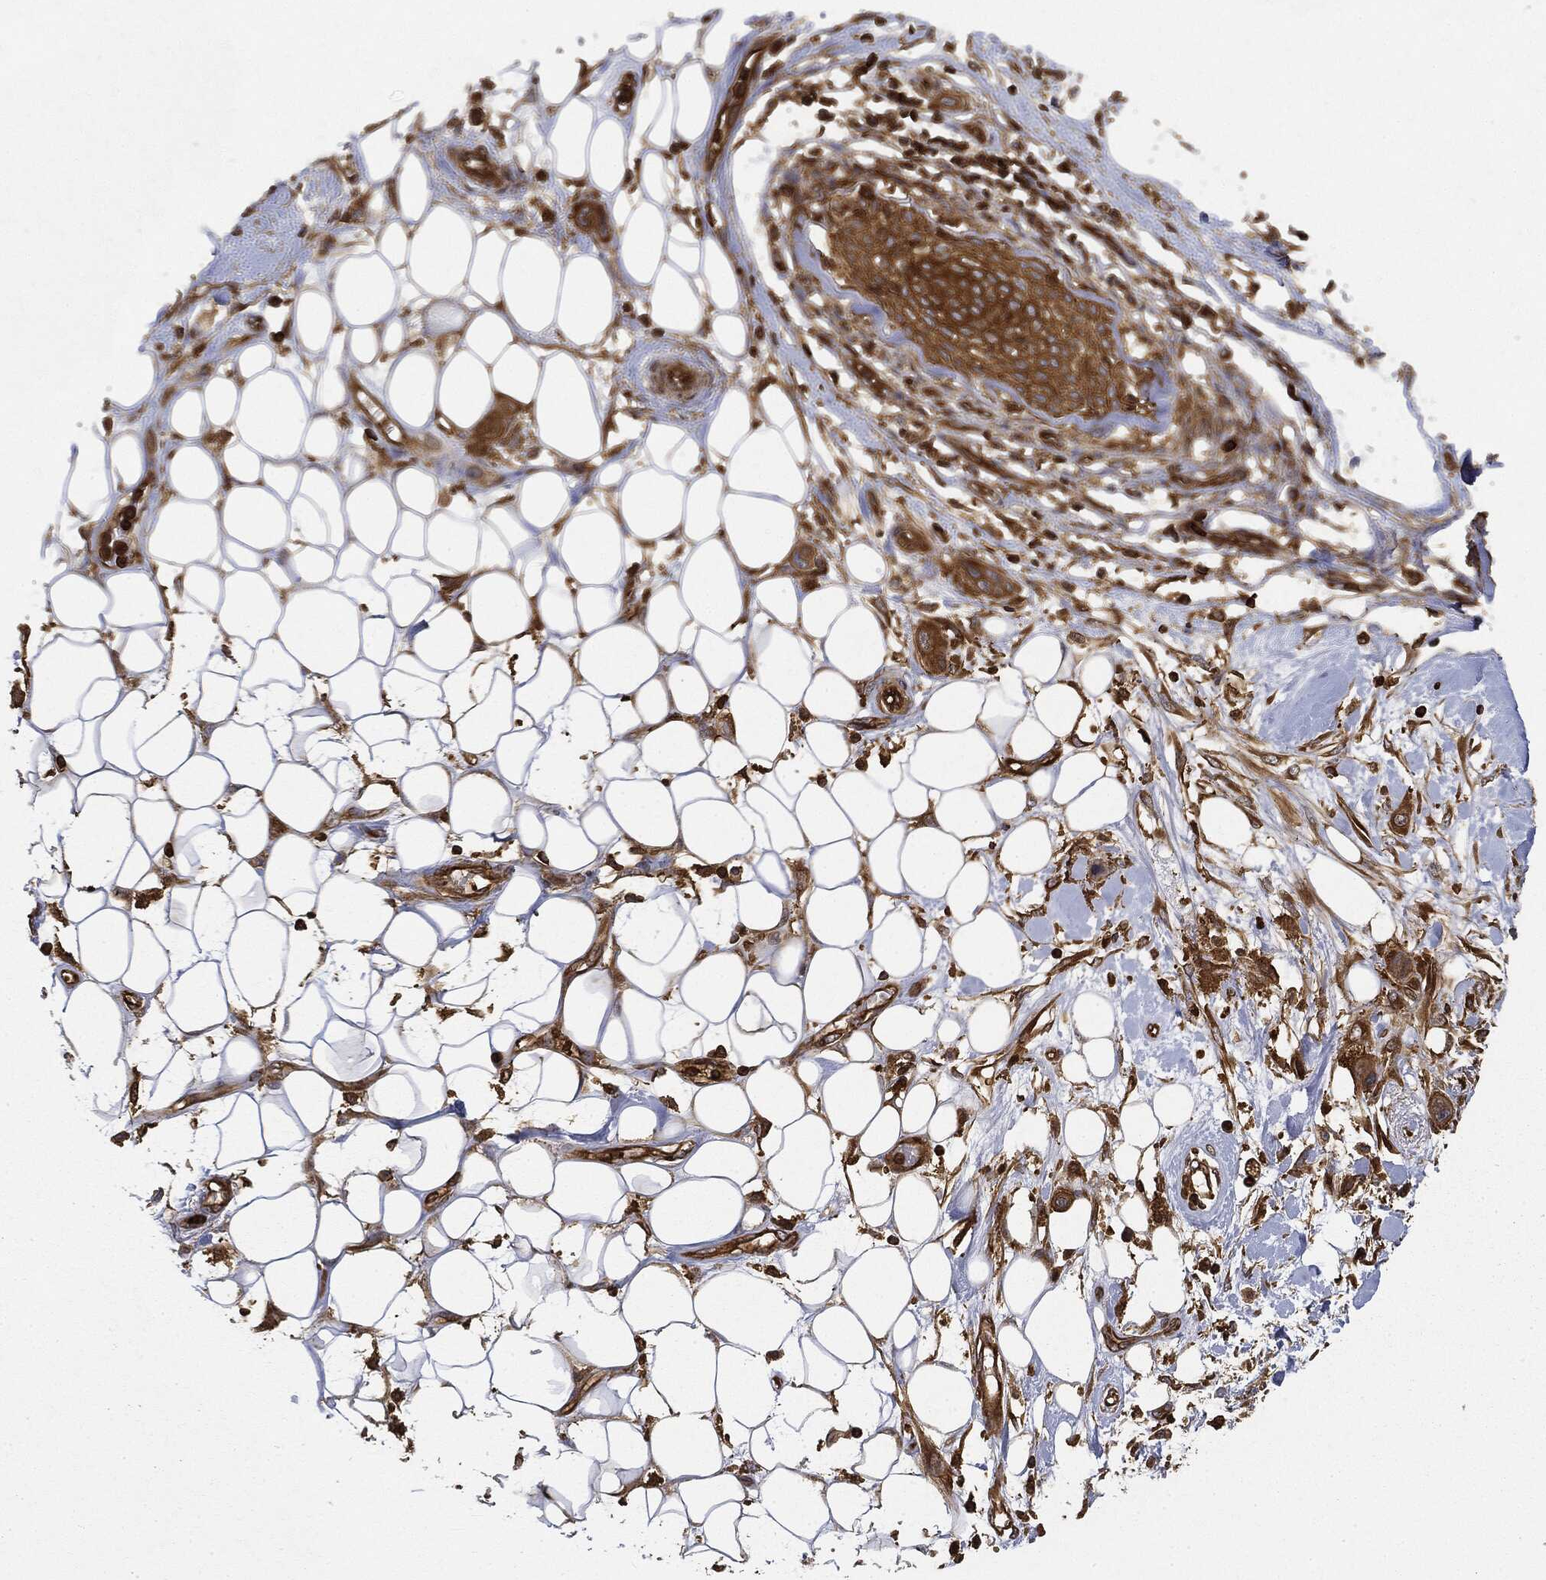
{"staining": {"intensity": "strong", "quantity": ">75%", "location": "cytoplasmic/membranous"}, "tissue": "skin cancer", "cell_type": "Tumor cells", "image_type": "cancer", "snomed": [{"axis": "morphology", "description": "Squamous cell carcinoma, NOS"}, {"axis": "topography", "description": "Skin"}], "caption": "An image showing strong cytoplasmic/membranous positivity in approximately >75% of tumor cells in skin cancer (squamous cell carcinoma), as visualized by brown immunohistochemical staining.", "gene": "WDR1", "patient": {"sex": "male", "age": 79}}